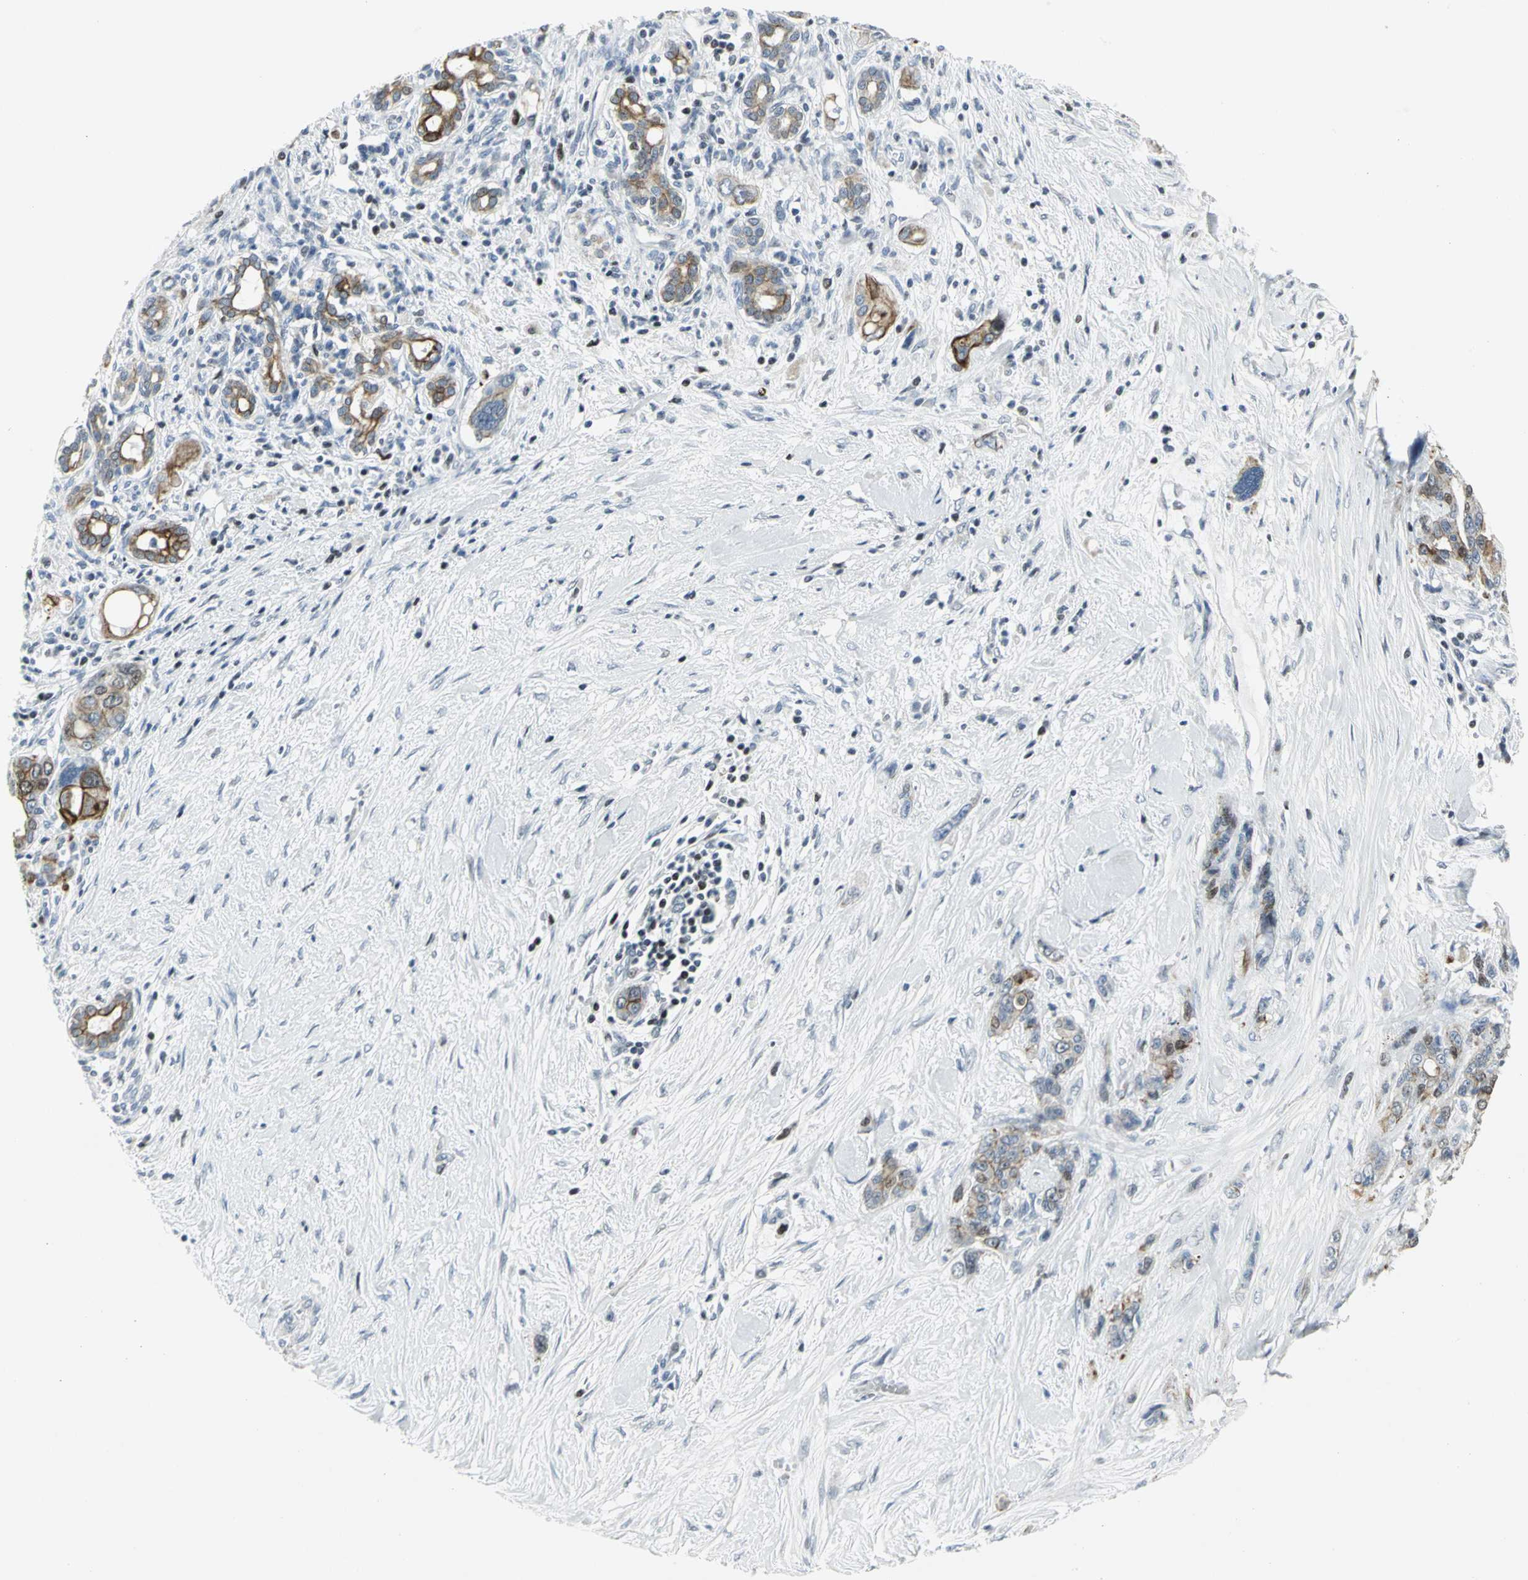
{"staining": {"intensity": "strong", "quantity": "25%-75%", "location": "cytoplasmic/membranous"}, "tissue": "pancreatic cancer", "cell_type": "Tumor cells", "image_type": "cancer", "snomed": [{"axis": "morphology", "description": "Adenocarcinoma, NOS"}, {"axis": "topography", "description": "Pancreas"}], "caption": "Approximately 25%-75% of tumor cells in pancreatic adenocarcinoma exhibit strong cytoplasmic/membranous protein positivity as visualized by brown immunohistochemical staining.", "gene": "RPA1", "patient": {"sex": "male", "age": 46}}